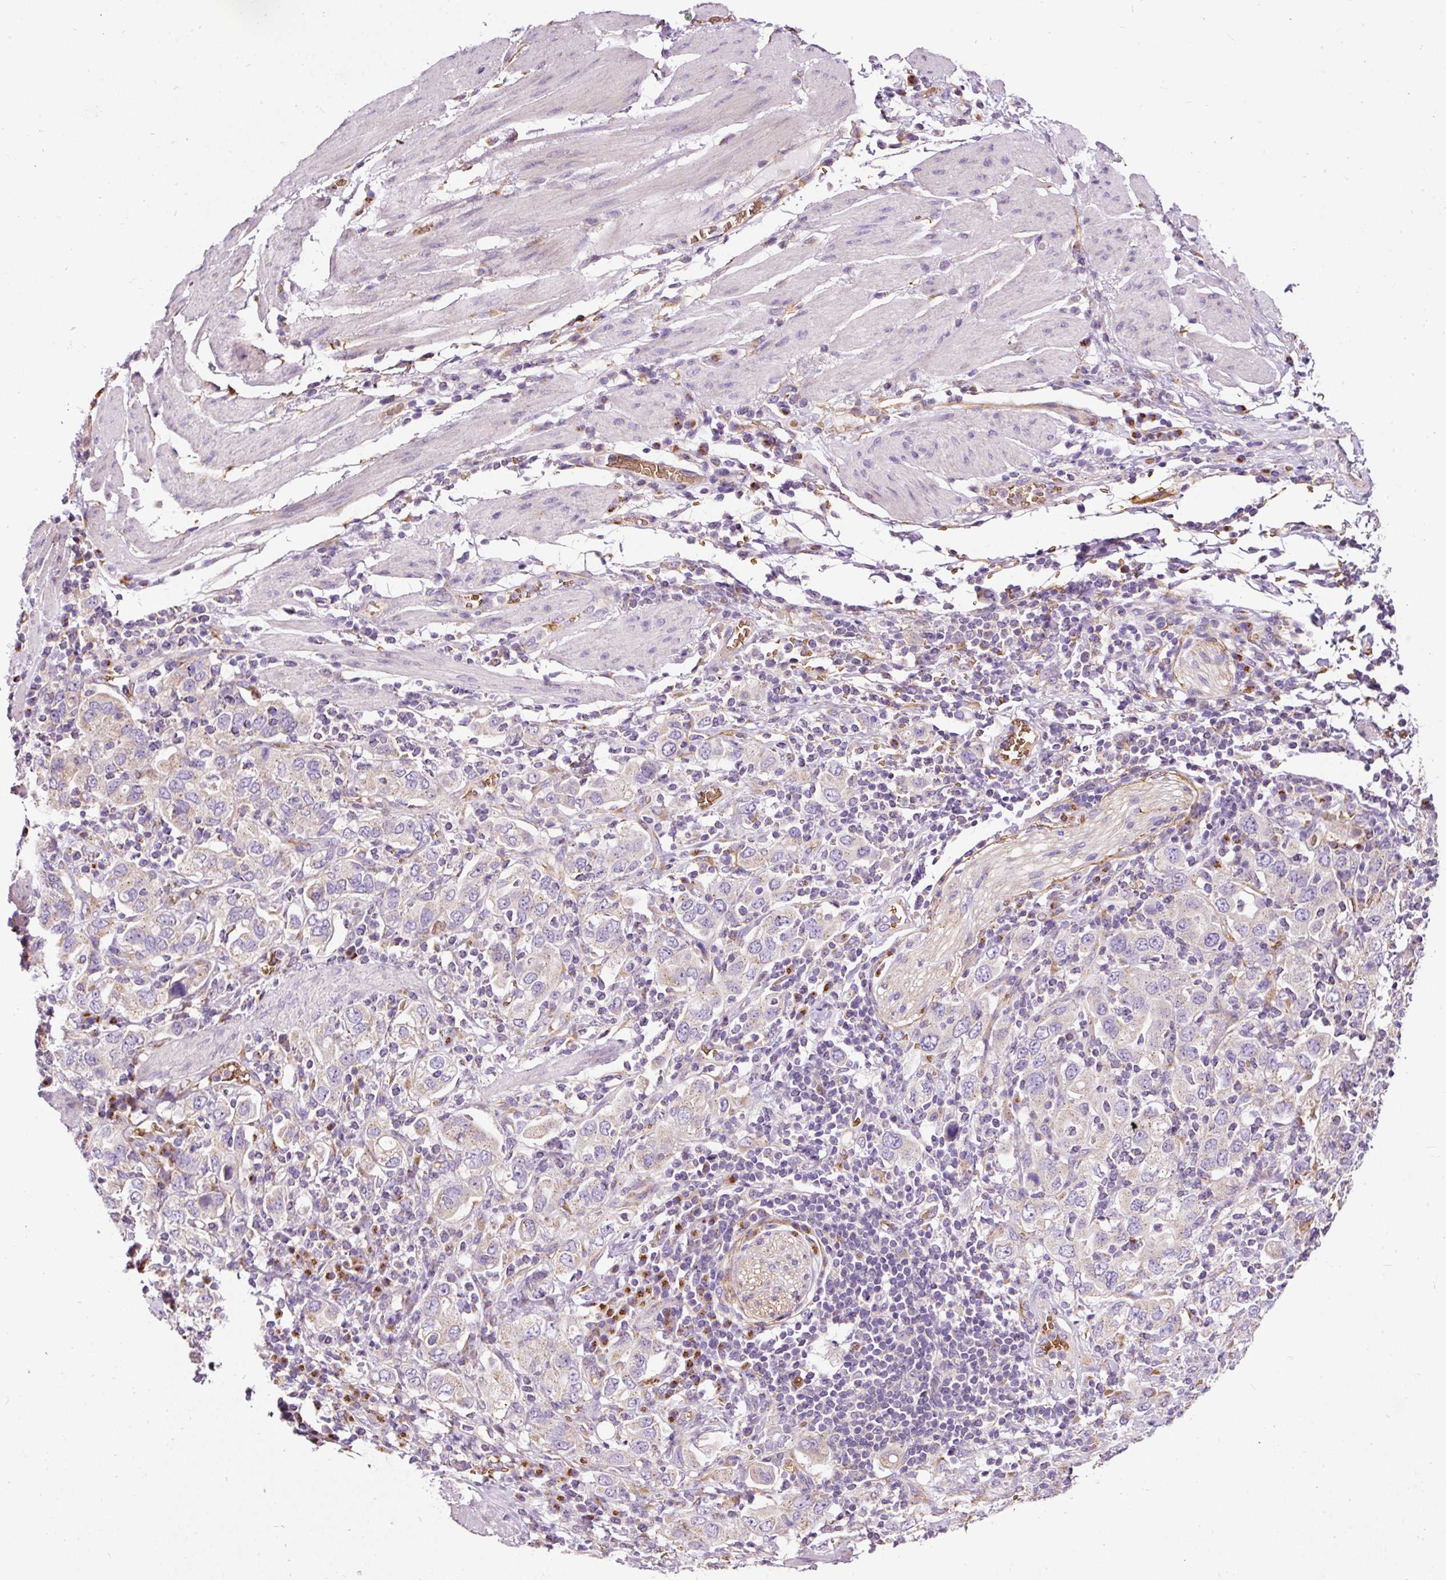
{"staining": {"intensity": "weak", "quantity": "<25%", "location": "cytoplasmic/membranous"}, "tissue": "stomach cancer", "cell_type": "Tumor cells", "image_type": "cancer", "snomed": [{"axis": "morphology", "description": "Adenocarcinoma, NOS"}, {"axis": "topography", "description": "Stomach, upper"}, {"axis": "topography", "description": "Stomach"}], "caption": "Immunohistochemical staining of human stomach adenocarcinoma demonstrates no significant expression in tumor cells.", "gene": "PRRC2A", "patient": {"sex": "male", "age": 62}}